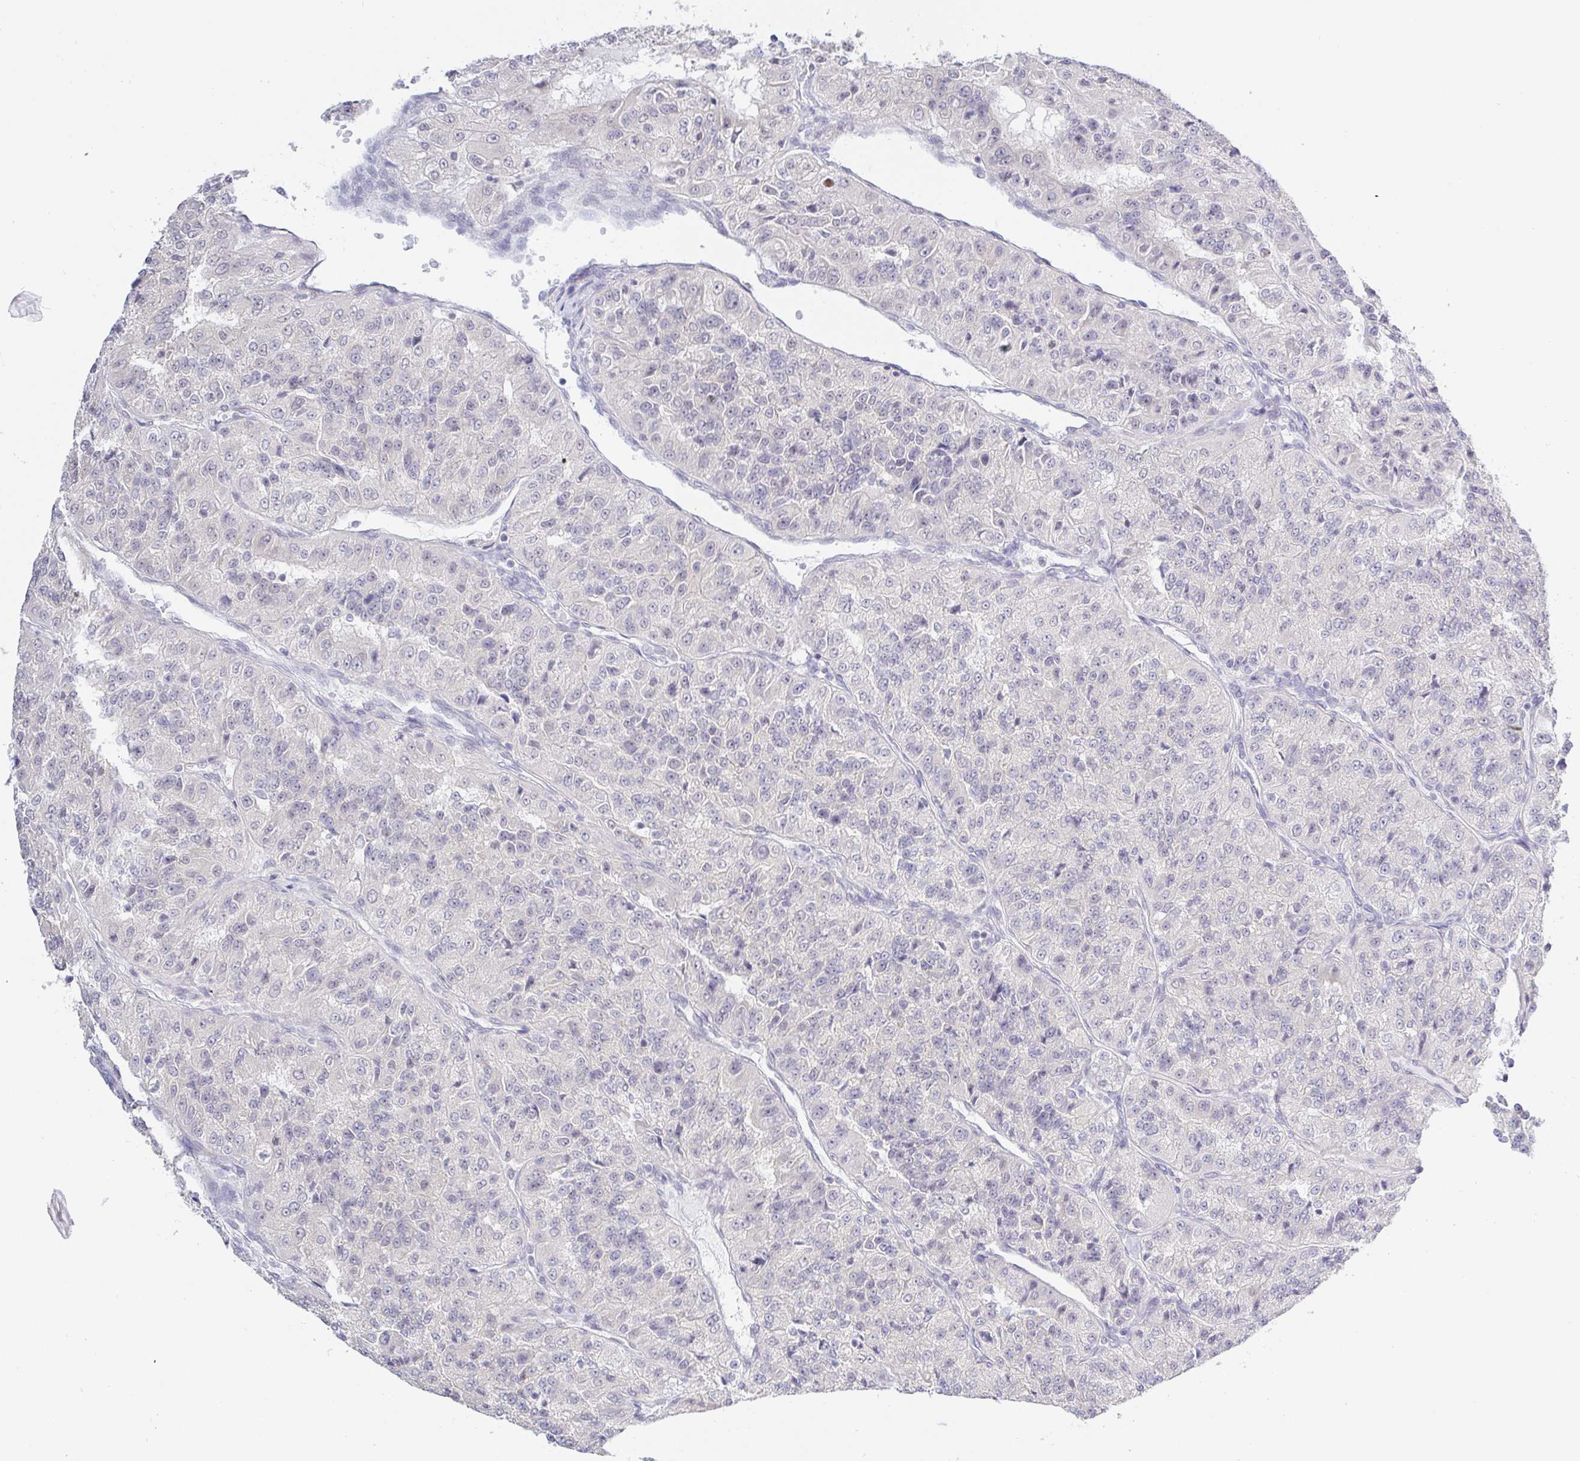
{"staining": {"intensity": "negative", "quantity": "none", "location": "none"}, "tissue": "renal cancer", "cell_type": "Tumor cells", "image_type": "cancer", "snomed": [{"axis": "morphology", "description": "Adenocarcinoma, NOS"}, {"axis": "topography", "description": "Kidney"}], "caption": "Immunohistochemistry (IHC) of human renal cancer shows no expression in tumor cells.", "gene": "HYPK", "patient": {"sex": "female", "age": 63}}